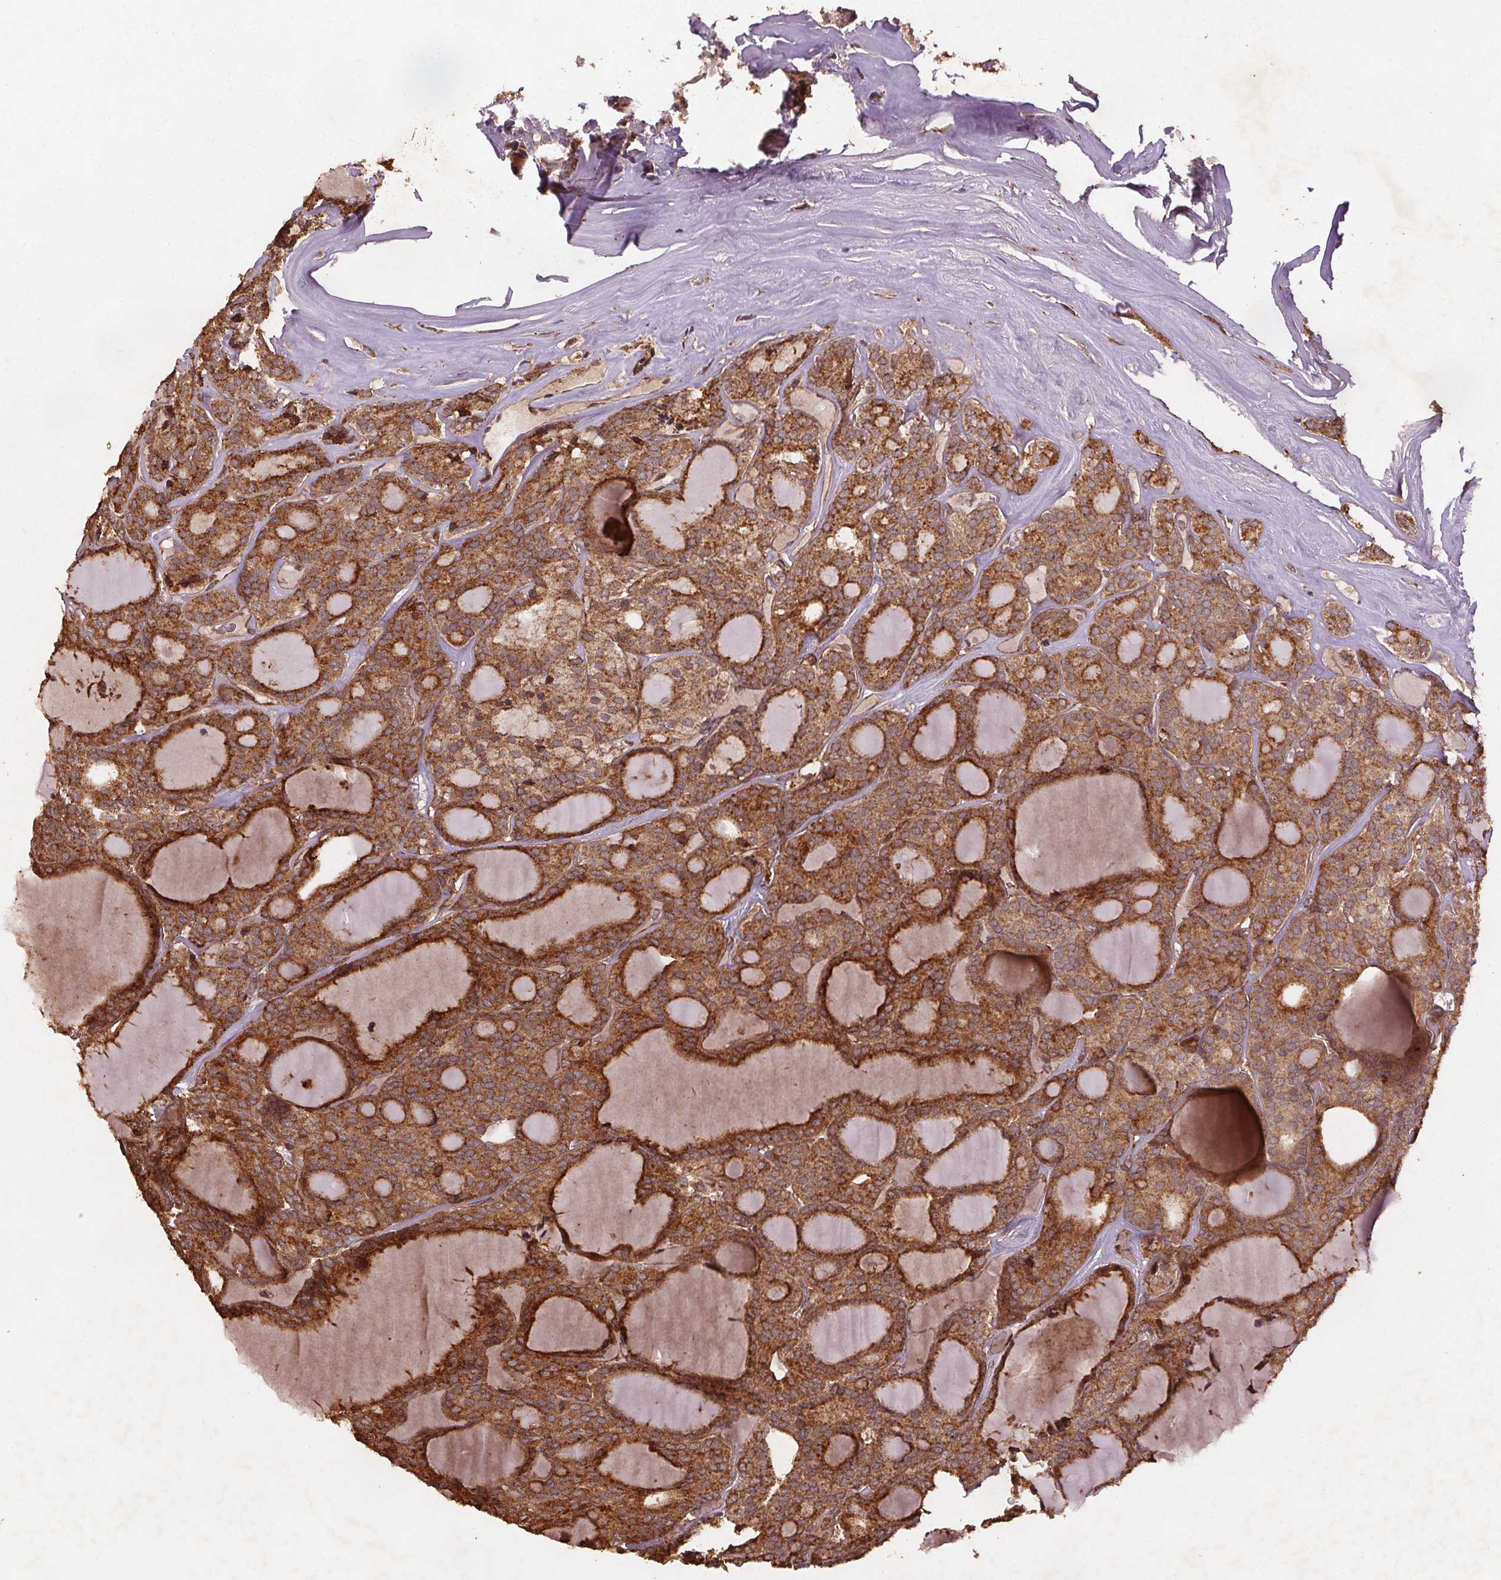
{"staining": {"intensity": "strong", "quantity": ">75%", "location": "cytoplasmic/membranous"}, "tissue": "thyroid cancer", "cell_type": "Tumor cells", "image_type": "cancer", "snomed": [{"axis": "morphology", "description": "Follicular adenoma carcinoma, NOS"}, {"axis": "topography", "description": "Thyroid gland"}], "caption": "Protein expression analysis of thyroid cancer exhibits strong cytoplasmic/membranous positivity in about >75% of tumor cells.", "gene": "SEC14L2", "patient": {"sex": "male", "age": 74}}